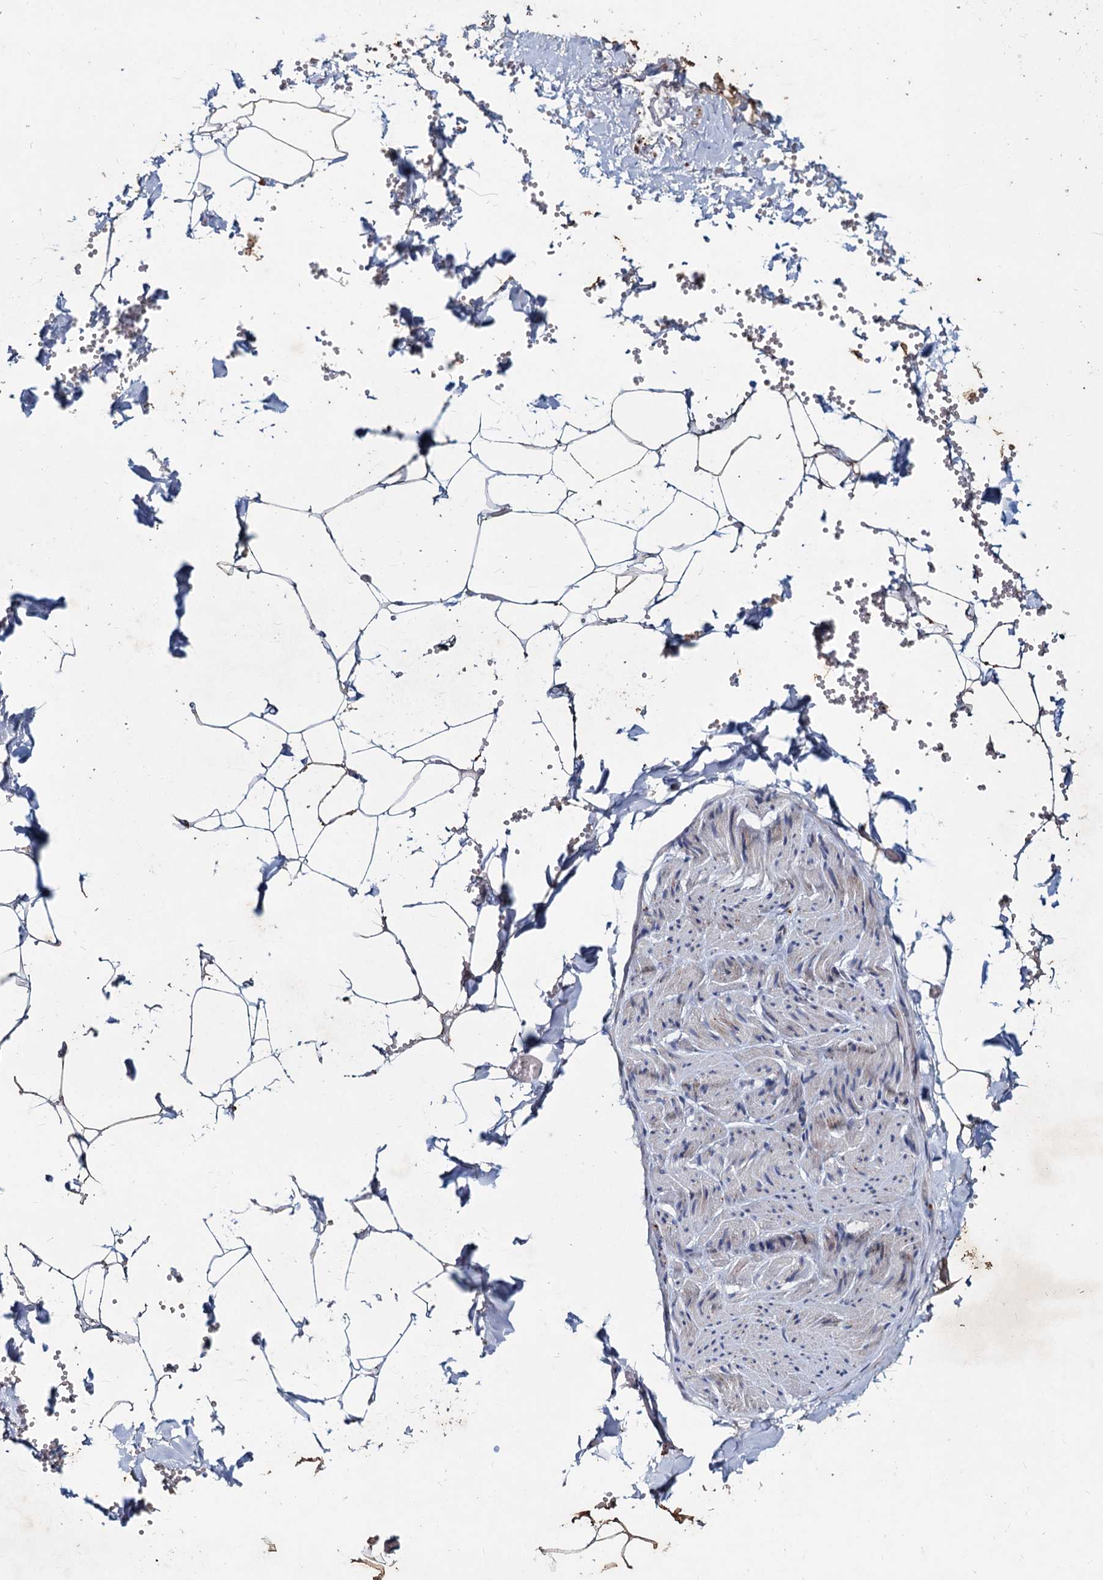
{"staining": {"intensity": "negative", "quantity": "none", "location": "none"}, "tissue": "adipose tissue", "cell_type": "Adipocytes", "image_type": "normal", "snomed": [{"axis": "morphology", "description": "Normal tissue, NOS"}, {"axis": "topography", "description": "Gallbladder"}, {"axis": "topography", "description": "Peripheral nerve tissue"}], "caption": "This is an IHC micrograph of benign adipose tissue. There is no positivity in adipocytes.", "gene": "AGBL4", "patient": {"sex": "male", "age": 38}}